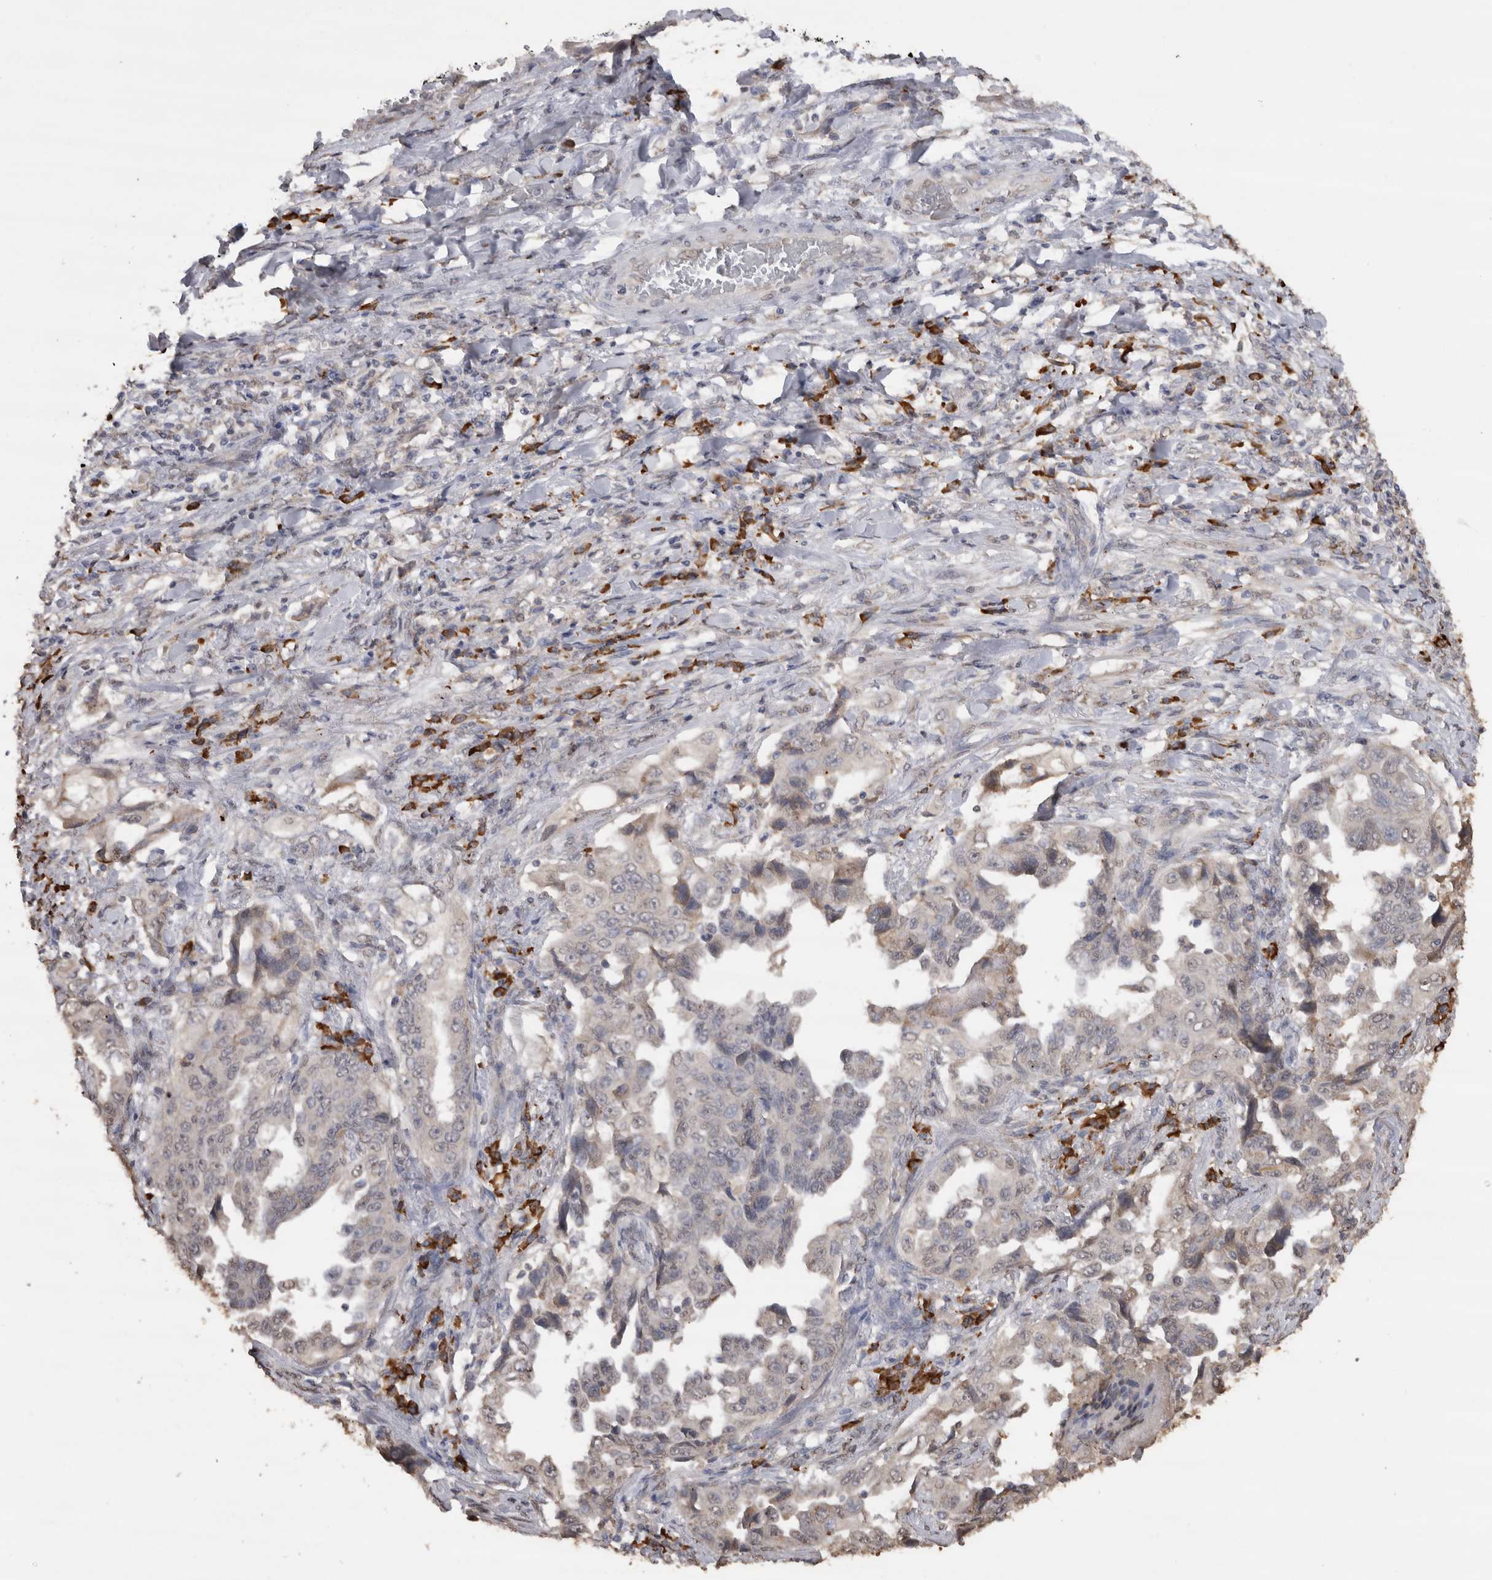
{"staining": {"intensity": "weak", "quantity": "<25%", "location": "nuclear"}, "tissue": "lung cancer", "cell_type": "Tumor cells", "image_type": "cancer", "snomed": [{"axis": "morphology", "description": "Adenocarcinoma, NOS"}, {"axis": "topography", "description": "Lung"}], "caption": "IHC image of neoplastic tissue: adenocarcinoma (lung) stained with DAB shows no significant protein staining in tumor cells.", "gene": "CRELD2", "patient": {"sex": "female", "age": 51}}